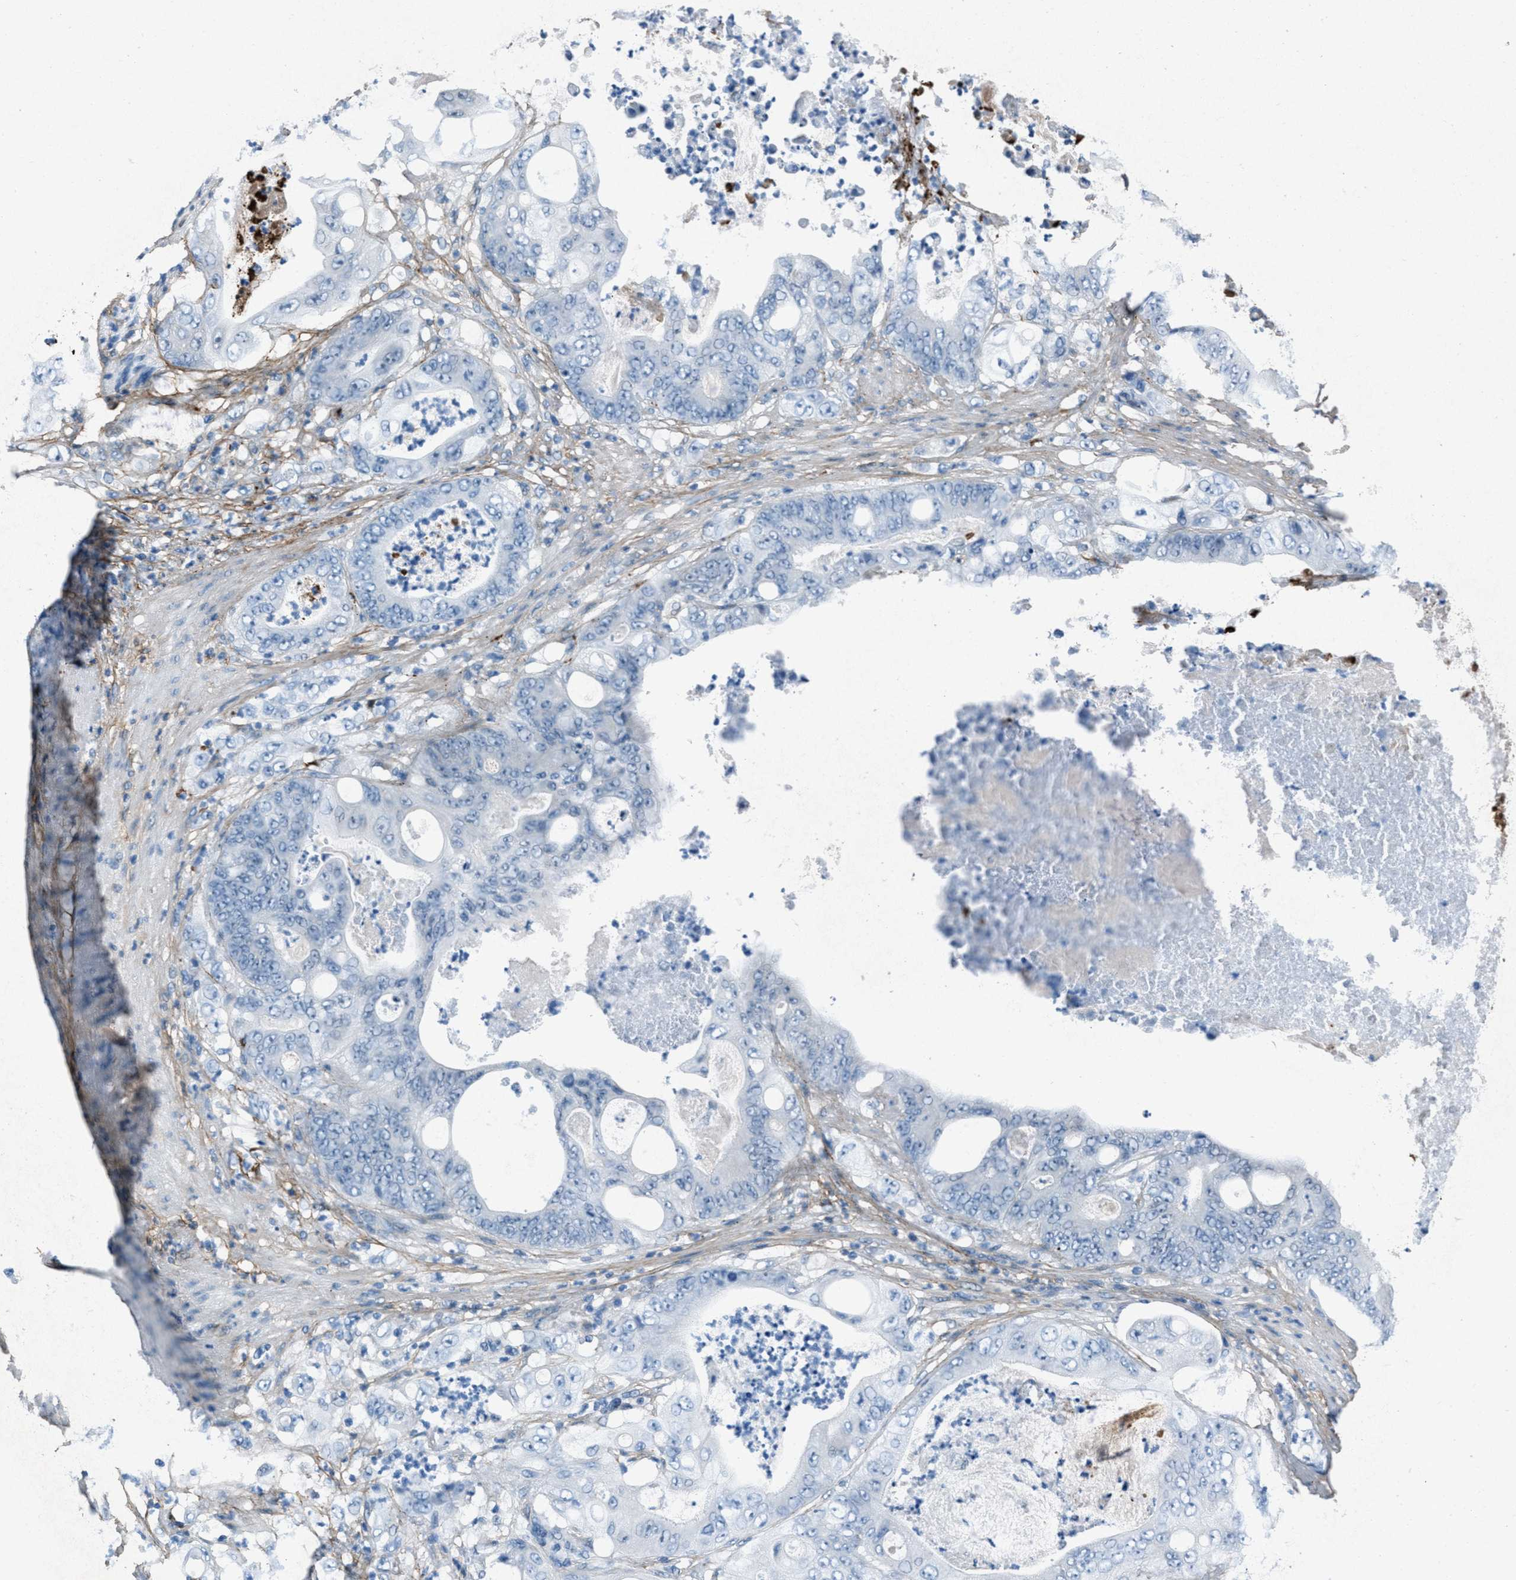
{"staining": {"intensity": "negative", "quantity": "none", "location": "none"}, "tissue": "stomach cancer", "cell_type": "Tumor cells", "image_type": "cancer", "snomed": [{"axis": "morphology", "description": "Adenocarcinoma, NOS"}, {"axis": "topography", "description": "Stomach"}], "caption": "Adenocarcinoma (stomach) was stained to show a protein in brown. There is no significant staining in tumor cells. (DAB IHC, high magnification).", "gene": "FBN1", "patient": {"sex": "female", "age": 73}}